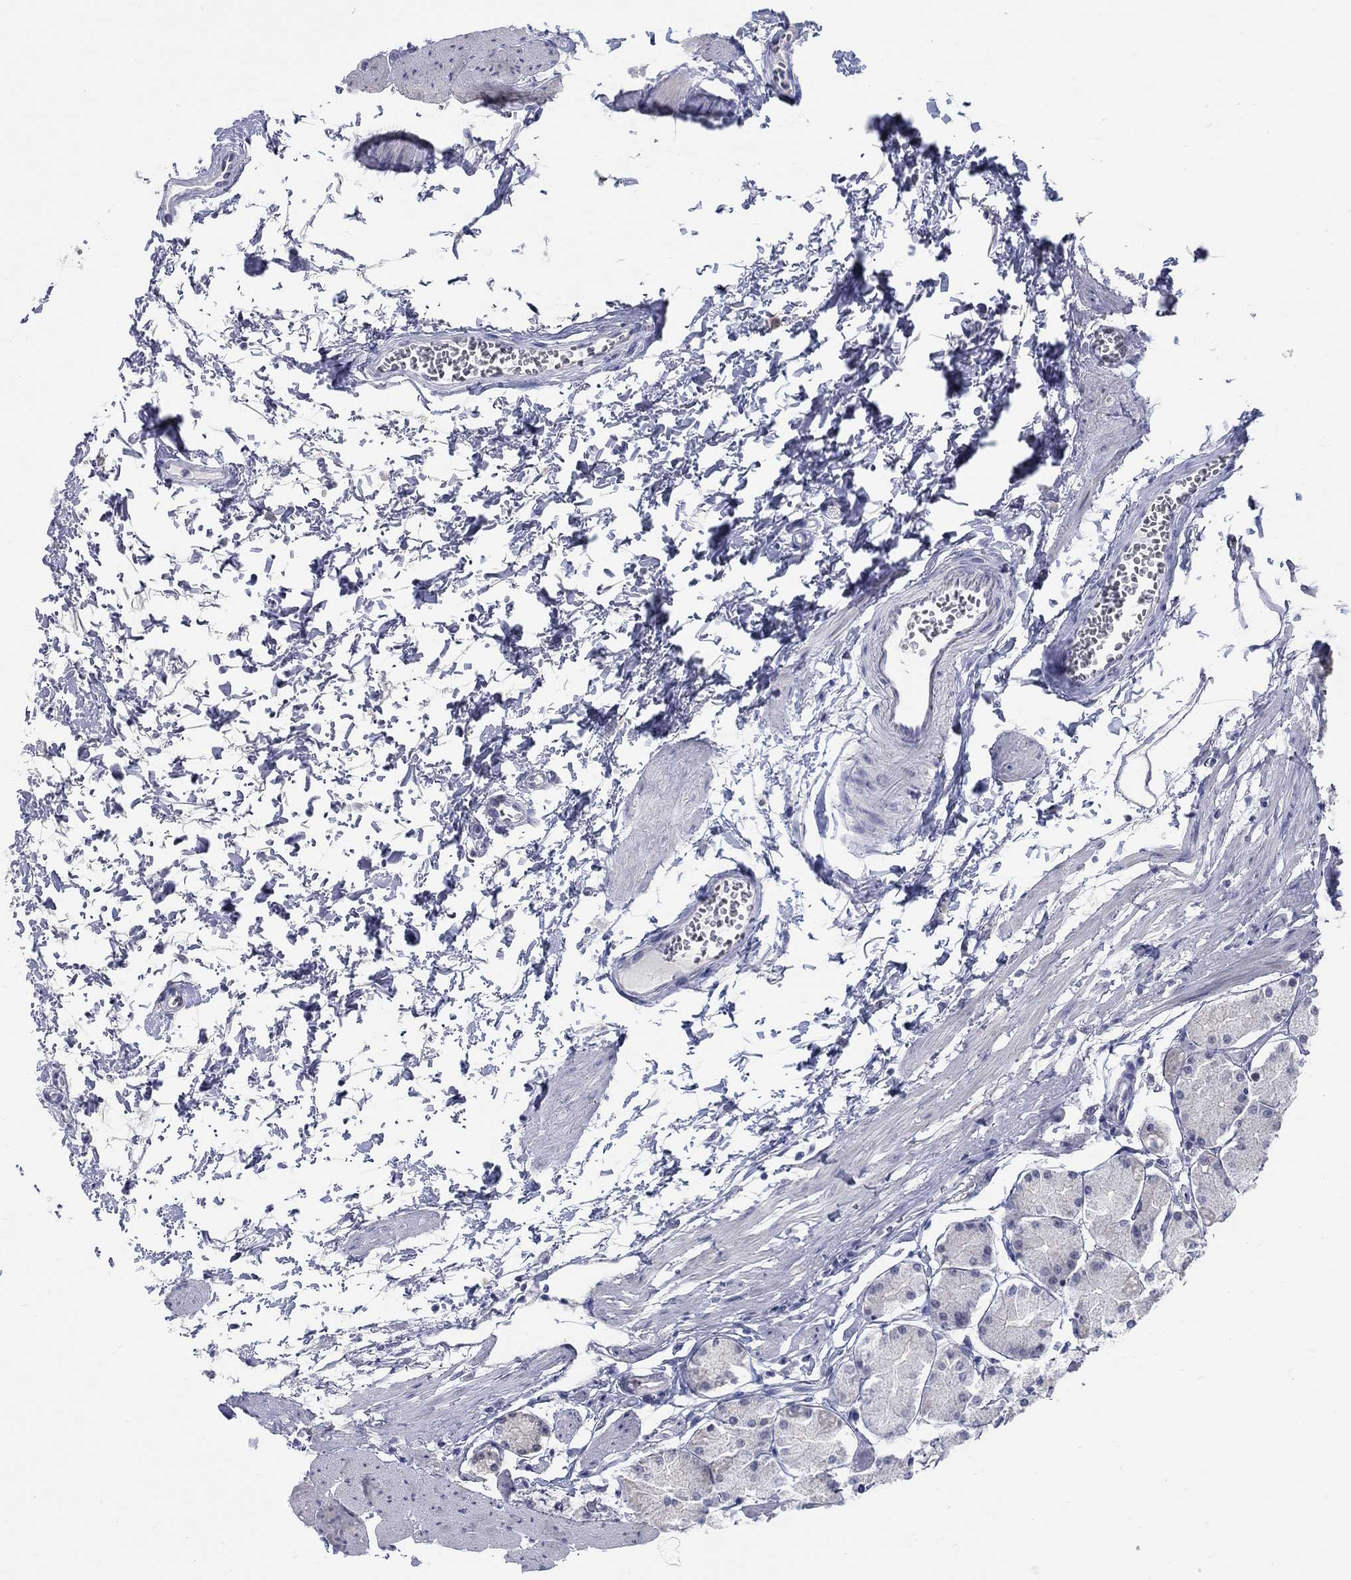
{"staining": {"intensity": "moderate", "quantity": "<25%", "location": "cytoplasmic/membranous"}, "tissue": "stomach", "cell_type": "Glandular cells", "image_type": "normal", "snomed": [{"axis": "morphology", "description": "Normal tissue, NOS"}, {"axis": "topography", "description": "Stomach, upper"}], "caption": "Moderate cytoplasmic/membranous protein positivity is seen in about <25% of glandular cells in stomach. The protein of interest is stained brown, and the nuclei are stained in blue (DAB (3,3'-diaminobenzidine) IHC with brightfield microscopy, high magnification).", "gene": "ATP6V1G2", "patient": {"sex": "male", "age": 60}}